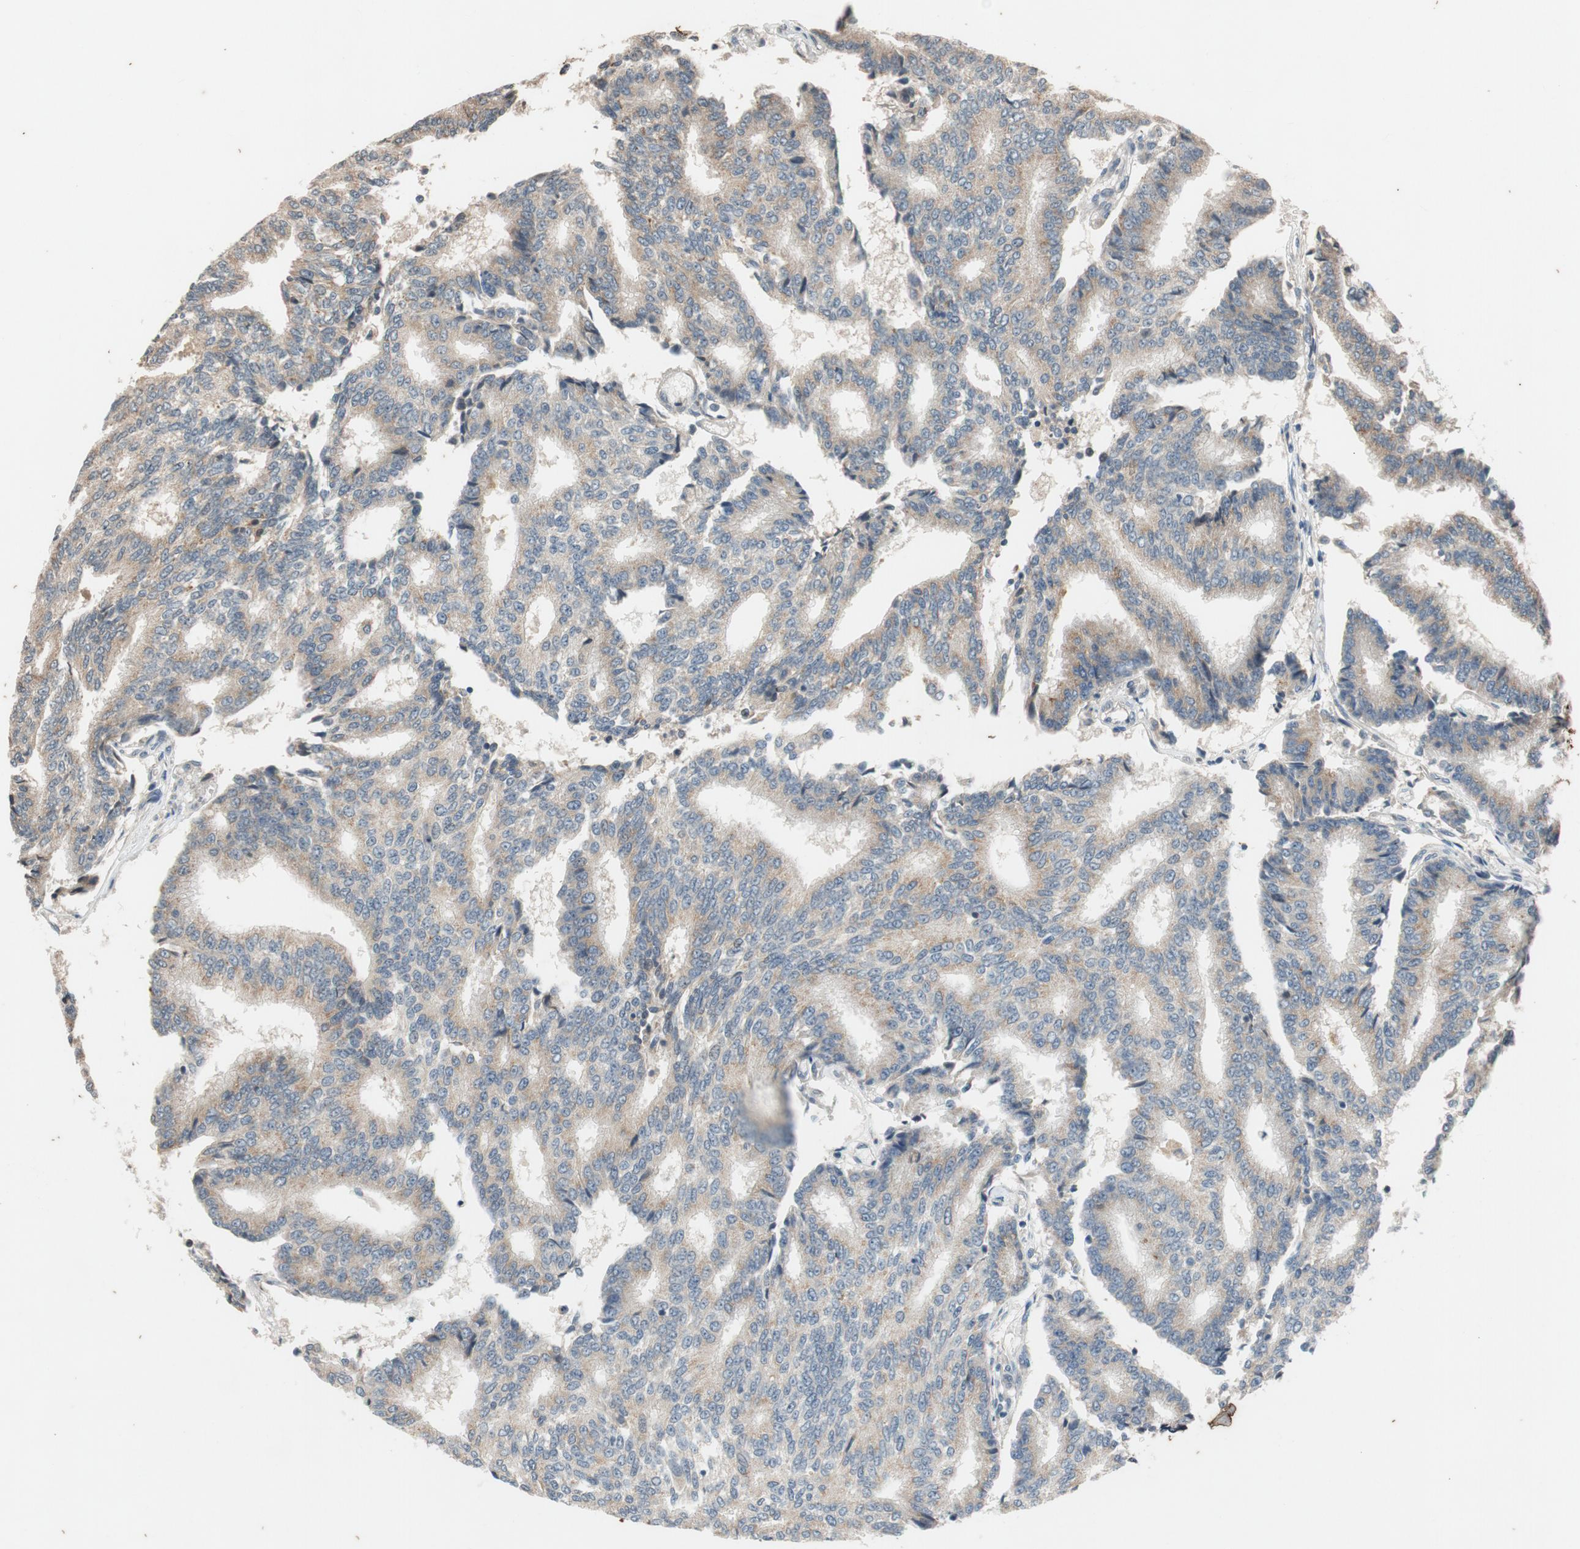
{"staining": {"intensity": "weak", "quantity": ">75%", "location": "cytoplasmic/membranous"}, "tissue": "prostate cancer", "cell_type": "Tumor cells", "image_type": "cancer", "snomed": [{"axis": "morphology", "description": "Adenocarcinoma, High grade"}, {"axis": "topography", "description": "Prostate"}], "caption": "This is an image of immunohistochemistry staining of prostate cancer, which shows weak positivity in the cytoplasmic/membranous of tumor cells.", "gene": "ATP2C1", "patient": {"sex": "male", "age": 55}}